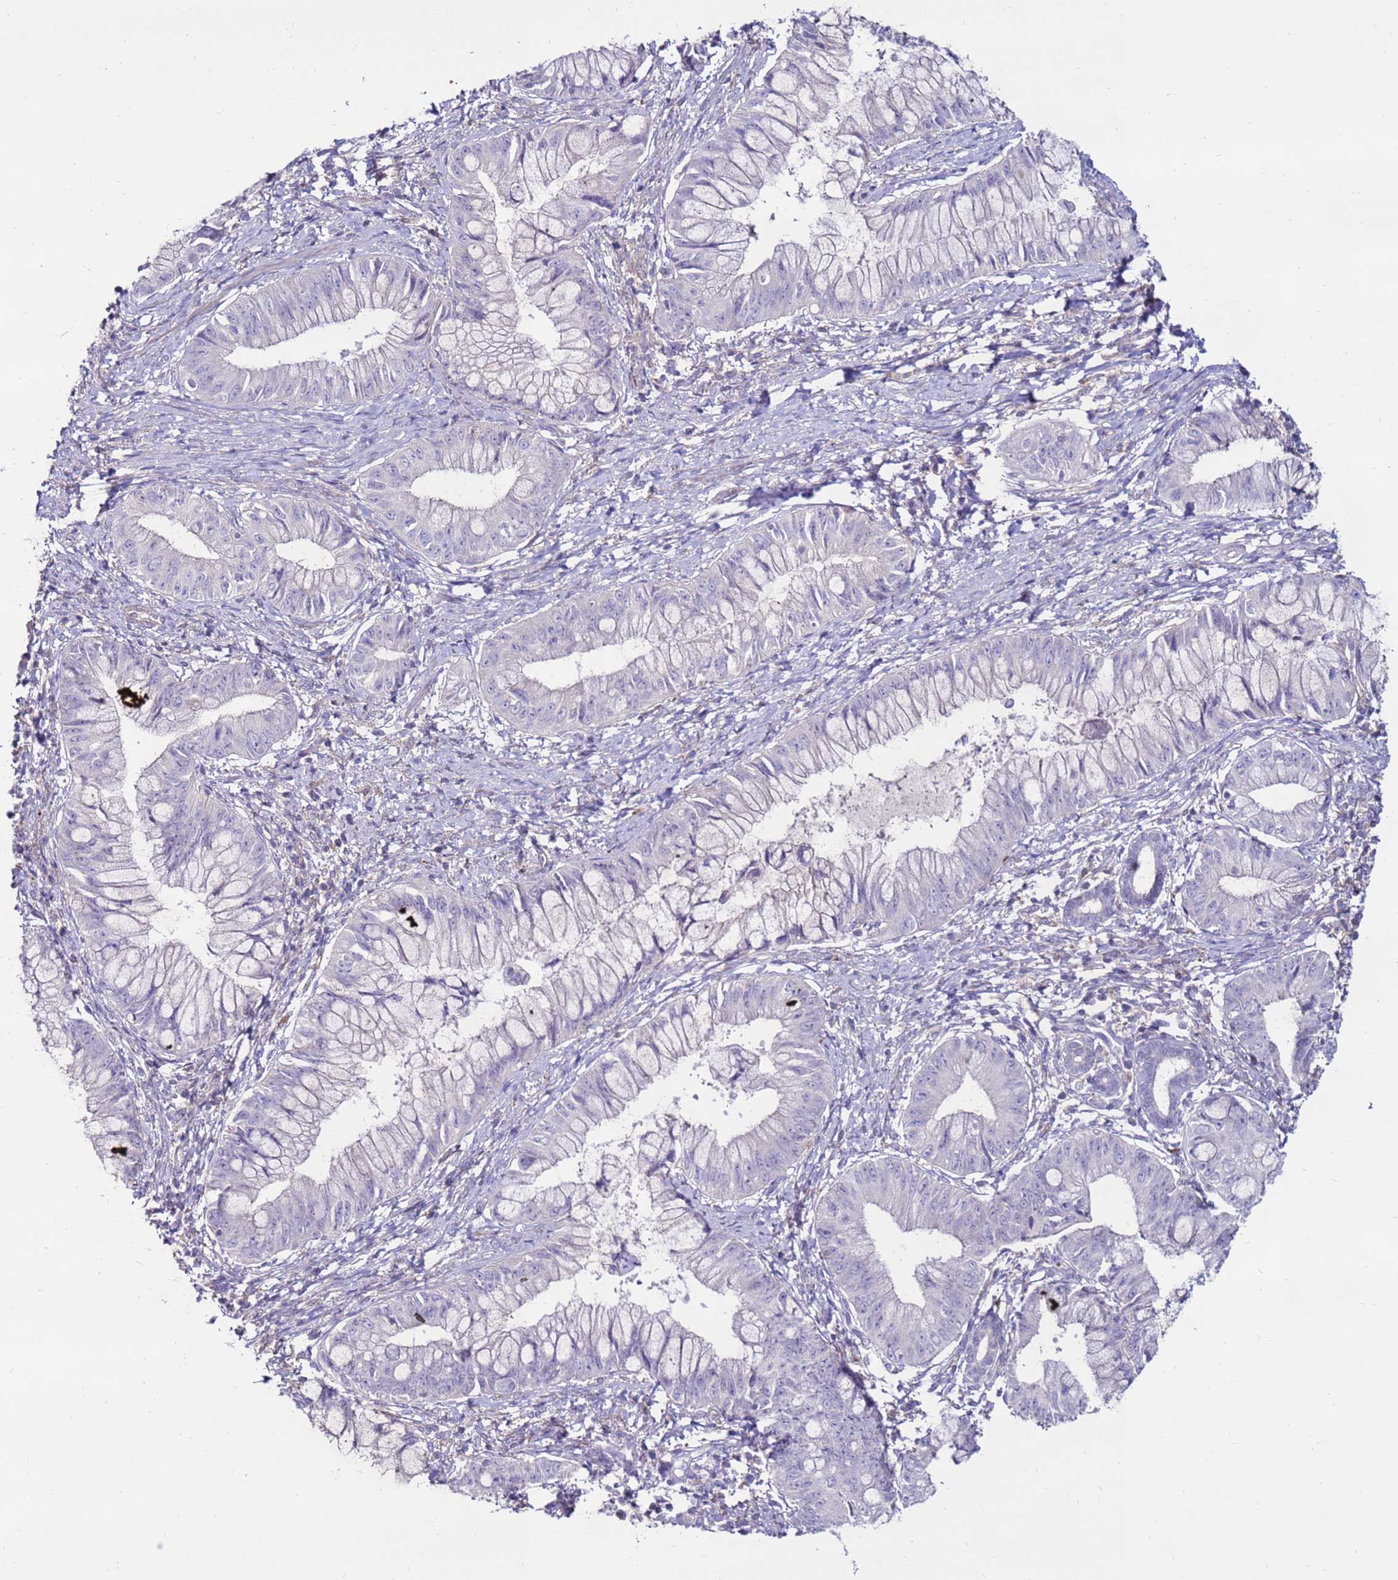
{"staining": {"intensity": "negative", "quantity": "none", "location": "none"}, "tissue": "pancreatic cancer", "cell_type": "Tumor cells", "image_type": "cancer", "snomed": [{"axis": "morphology", "description": "Adenocarcinoma, NOS"}, {"axis": "topography", "description": "Pancreas"}], "caption": "DAB (3,3'-diaminobenzidine) immunohistochemical staining of human pancreatic cancer demonstrates no significant positivity in tumor cells.", "gene": "CLEC4M", "patient": {"sex": "male", "age": 48}}